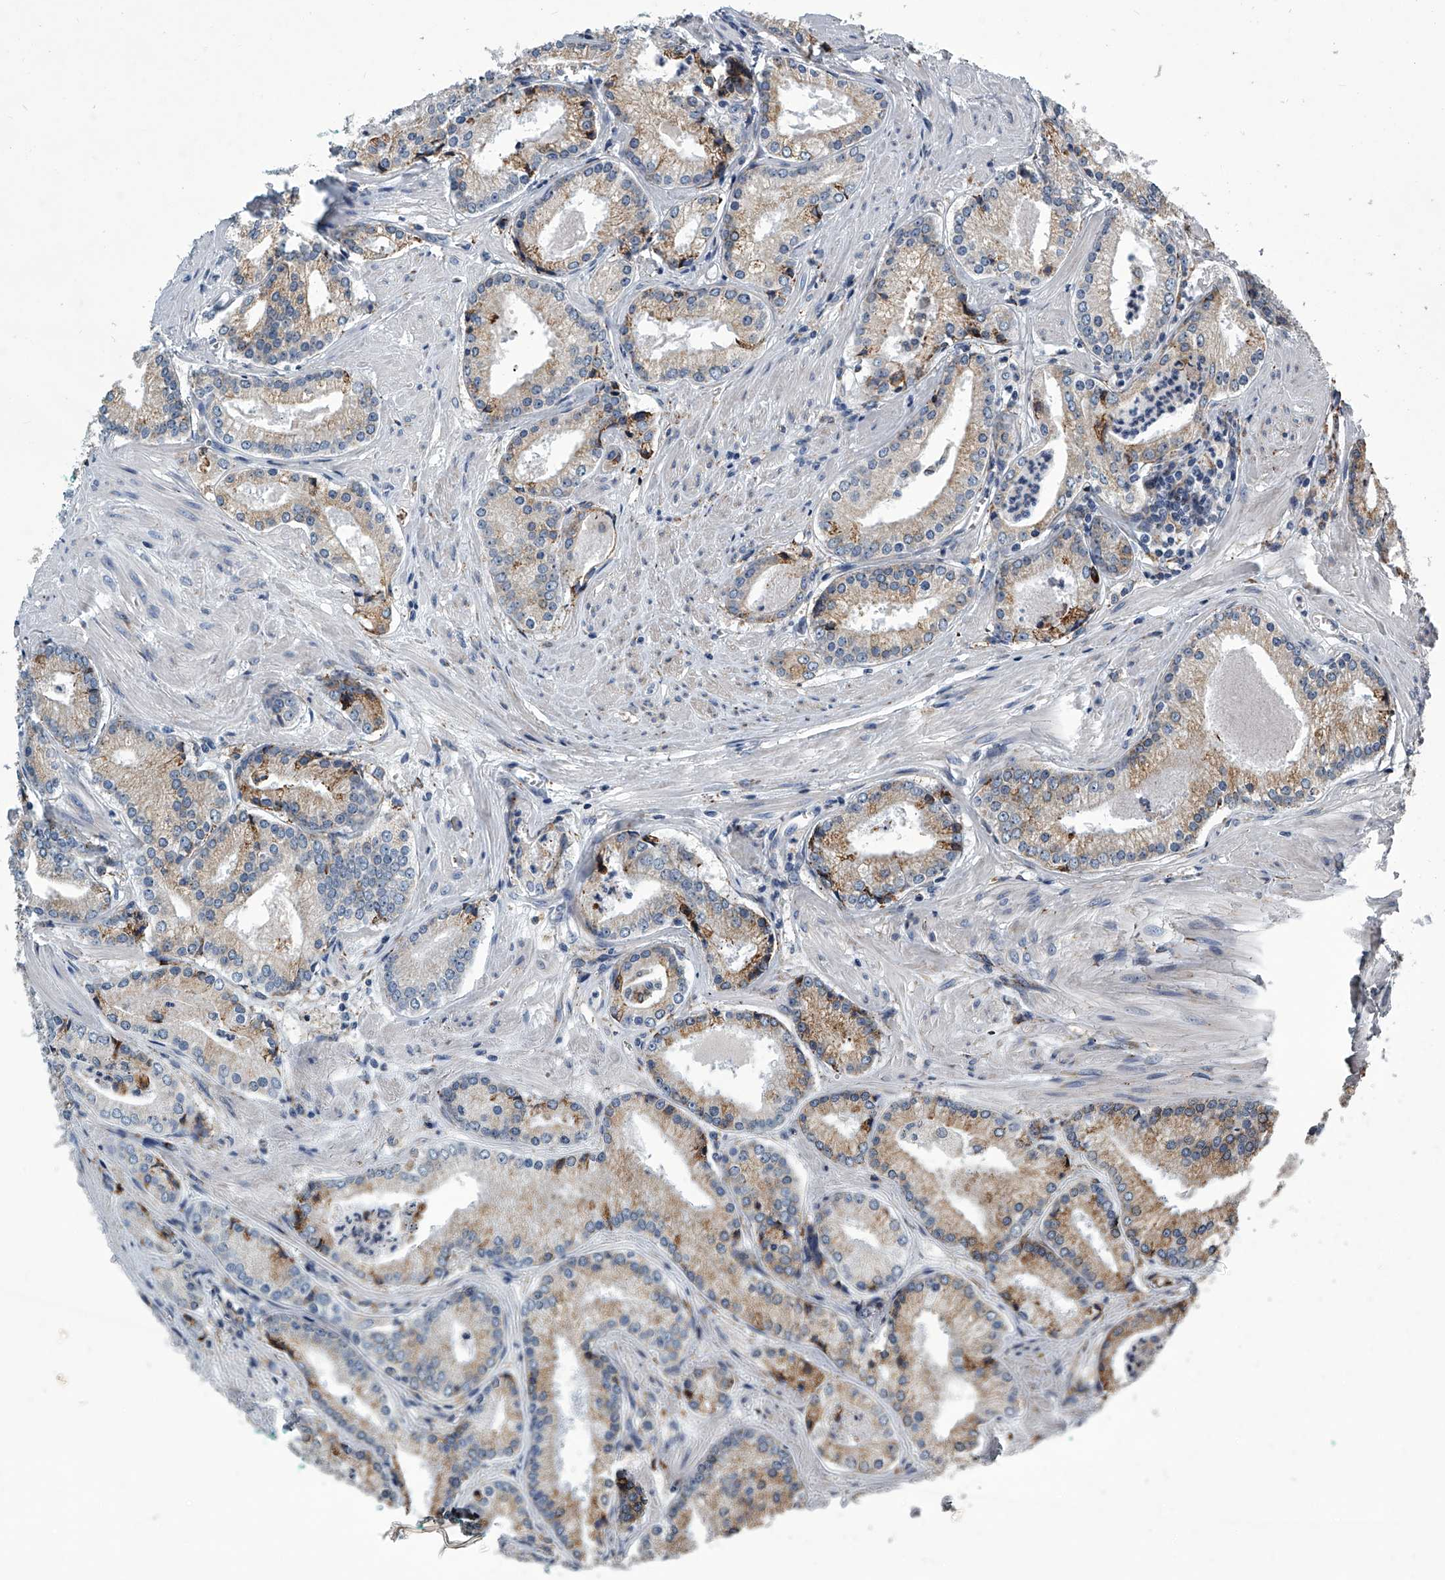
{"staining": {"intensity": "weak", "quantity": ">75%", "location": "cytoplasmic/membranous"}, "tissue": "prostate cancer", "cell_type": "Tumor cells", "image_type": "cancer", "snomed": [{"axis": "morphology", "description": "Adenocarcinoma, Low grade"}, {"axis": "topography", "description": "Prostate"}], "caption": "DAB immunohistochemical staining of human prostate cancer (adenocarcinoma (low-grade)) demonstrates weak cytoplasmic/membranous protein staining in about >75% of tumor cells. (brown staining indicates protein expression, while blue staining denotes nuclei).", "gene": "TMEM63C", "patient": {"sex": "male", "age": 54}}